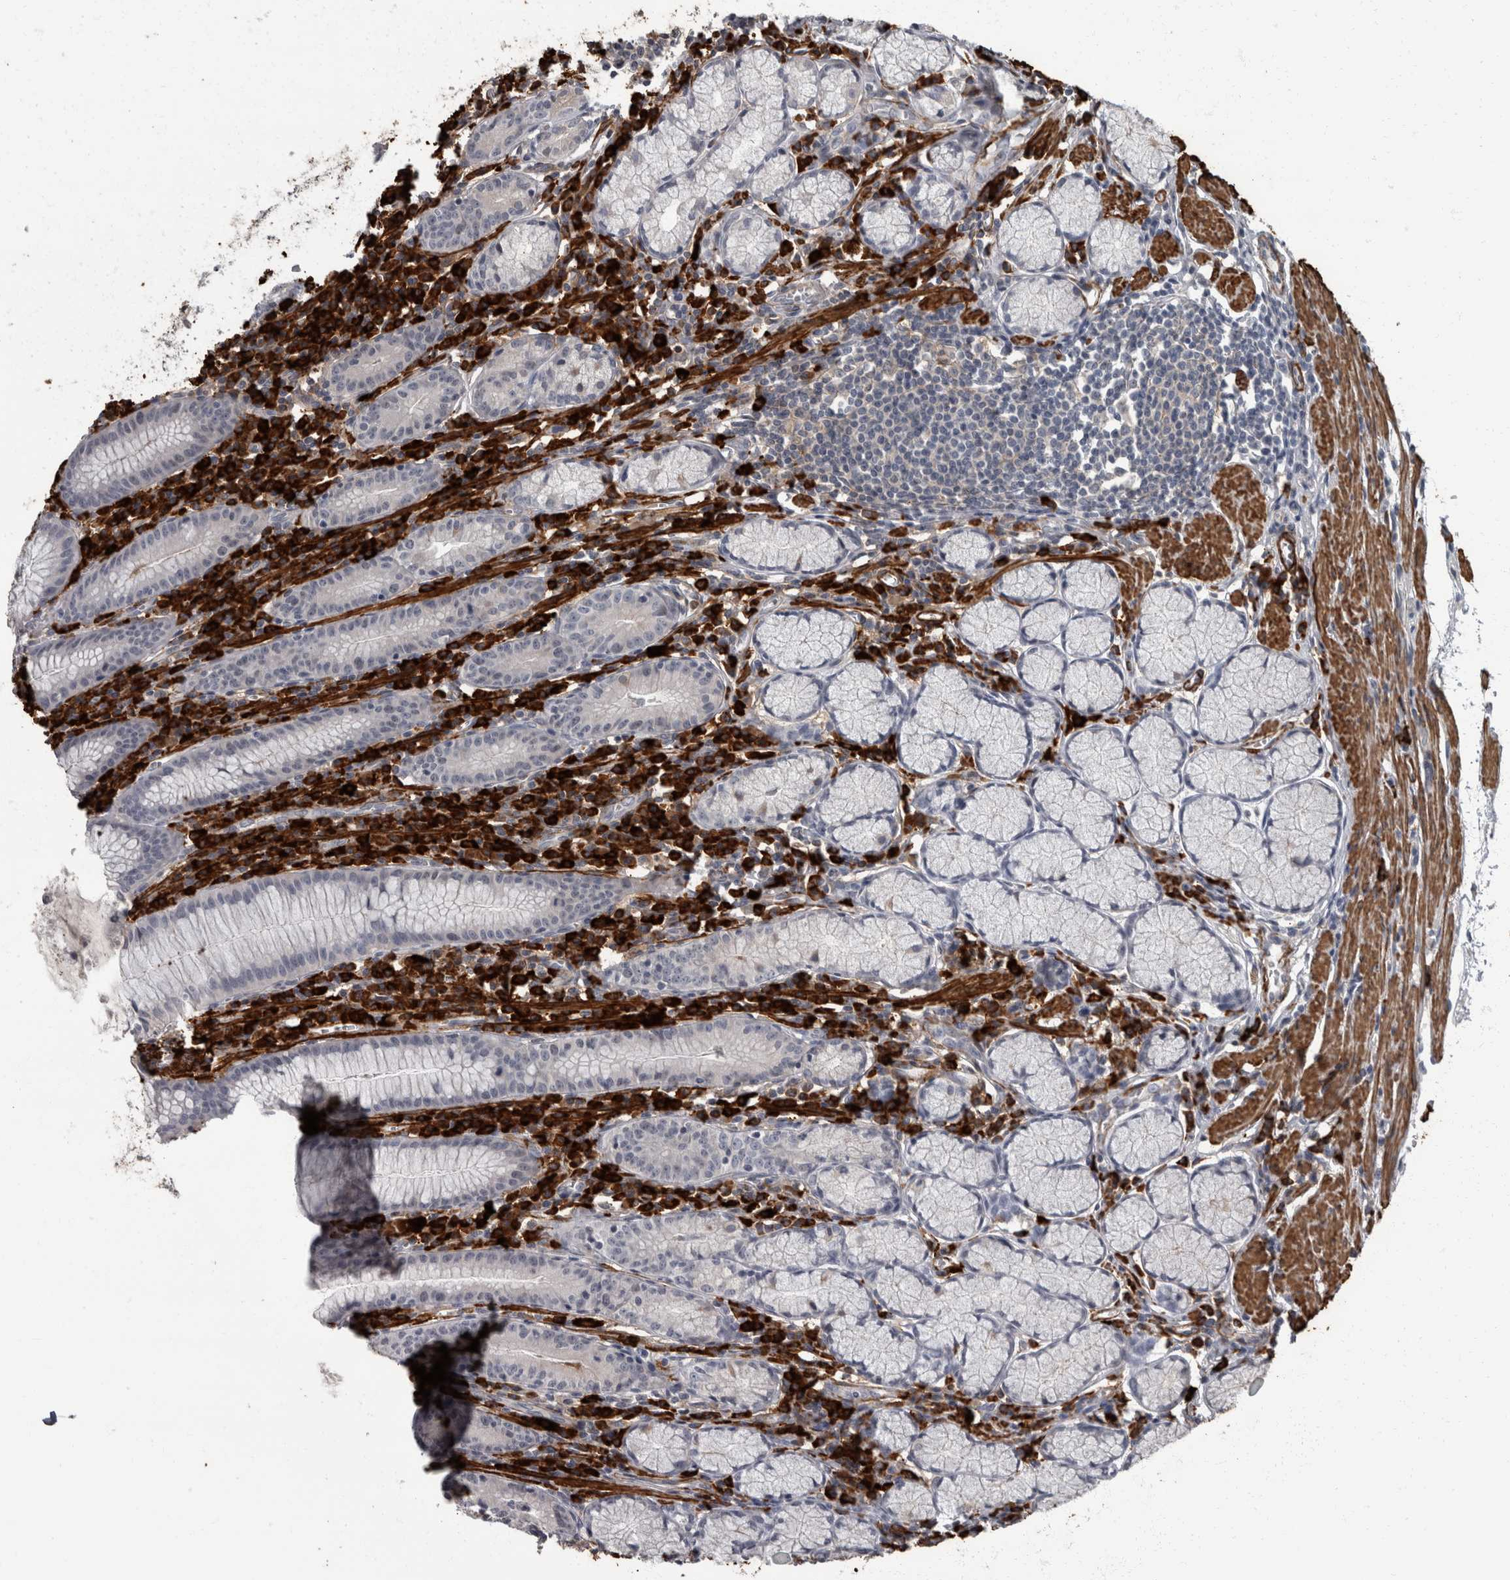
{"staining": {"intensity": "negative", "quantity": "none", "location": "none"}, "tissue": "stomach", "cell_type": "Glandular cells", "image_type": "normal", "snomed": [{"axis": "morphology", "description": "Normal tissue, NOS"}, {"axis": "topography", "description": "Stomach"}], "caption": "Glandular cells are negative for brown protein staining in unremarkable stomach. (DAB IHC visualized using brightfield microscopy, high magnification).", "gene": "MASTL", "patient": {"sex": "male", "age": 55}}